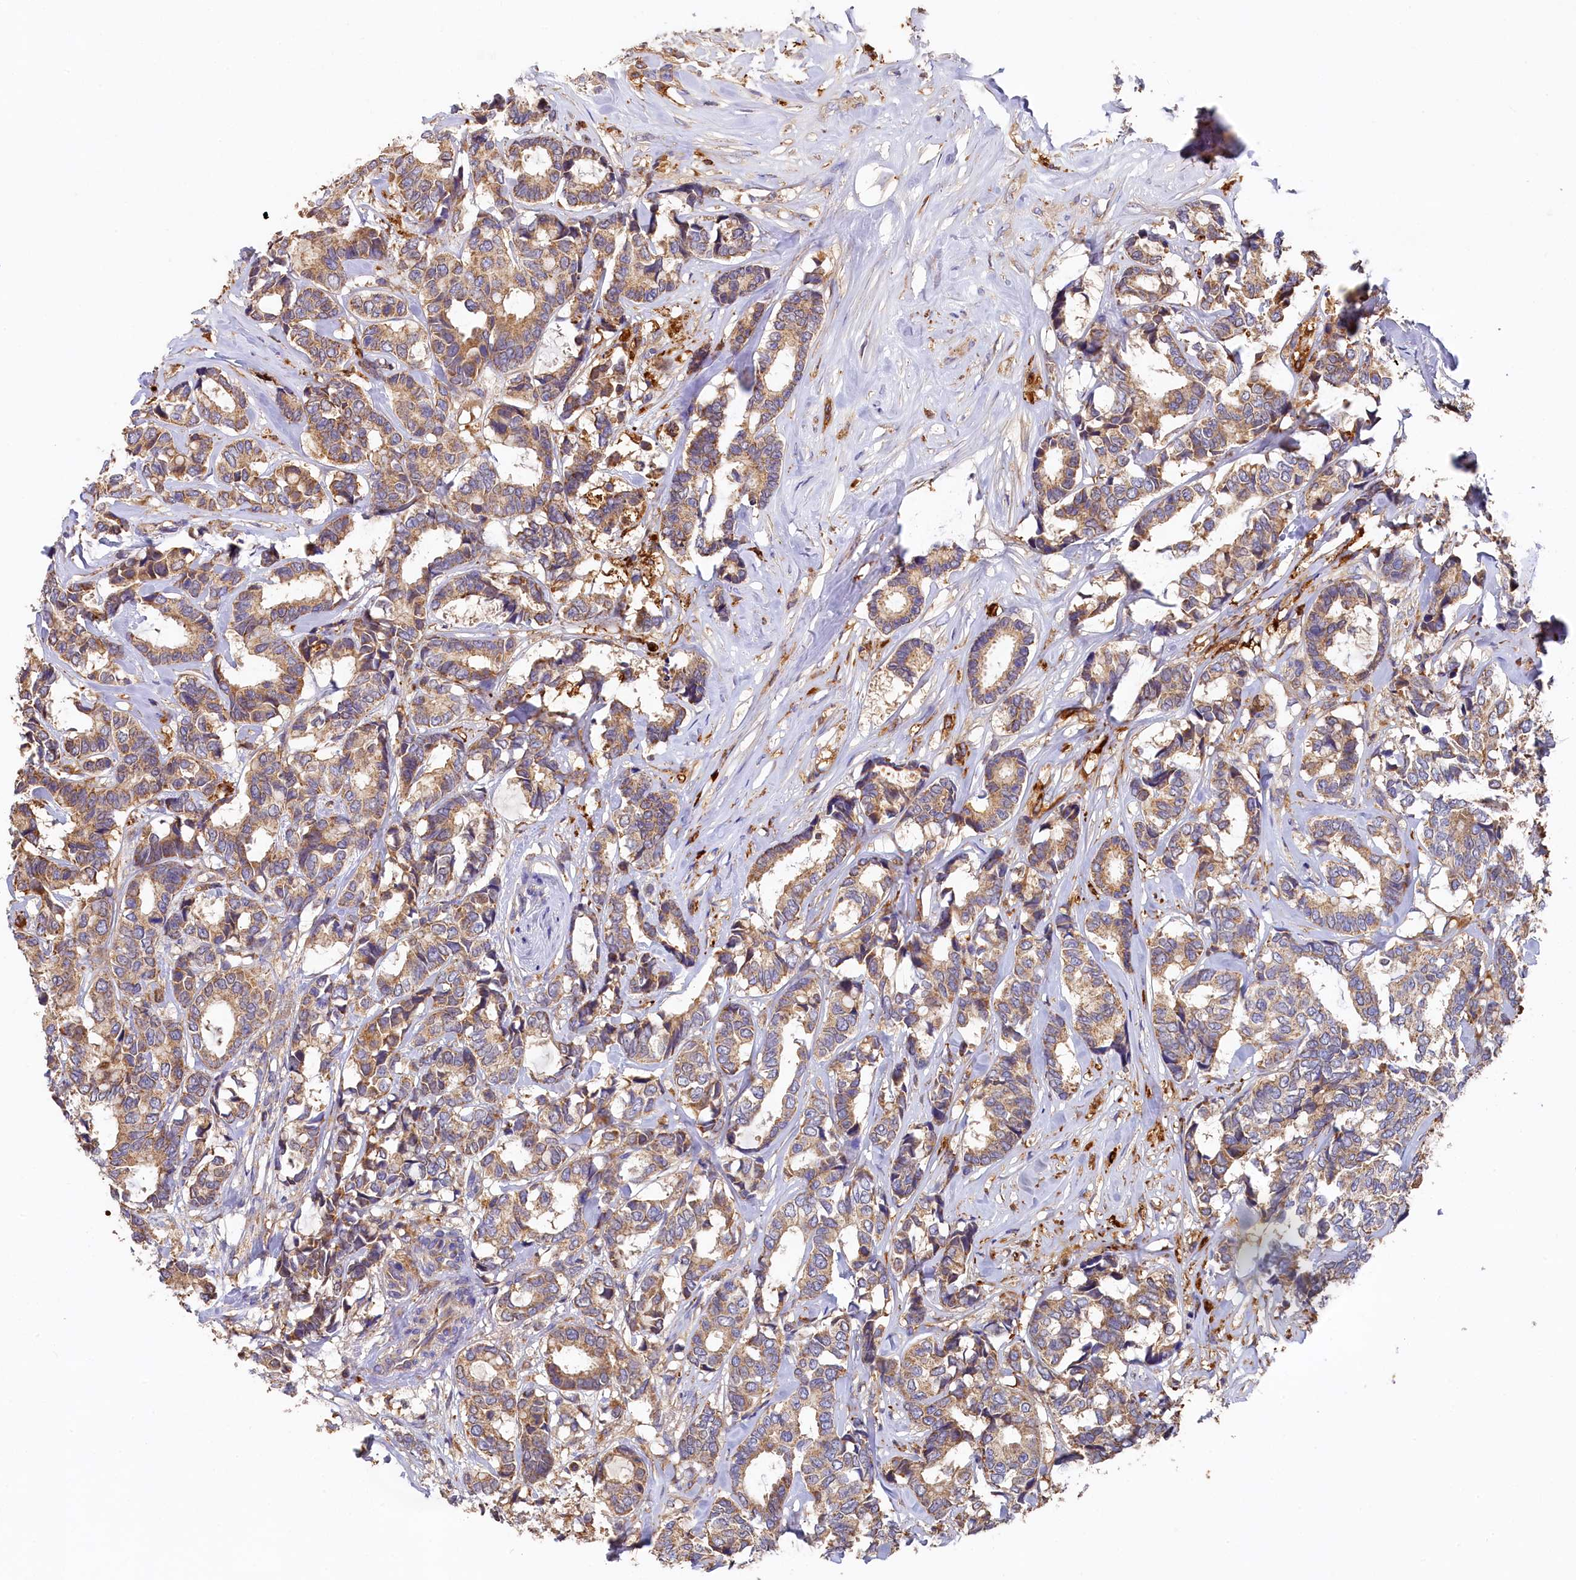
{"staining": {"intensity": "moderate", "quantity": ">75%", "location": "cytoplasmic/membranous"}, "tissue": "breast cancer", "cell_type": "Tumor cells", "image_type": "cancer", "snomed": [{"axis": "morphology", "description": "Duct carcinoma"}, {"axis": "topography", "description": "Breast"}], "caption": "Moderate cytoplasmic/membranous protein expression is seen in about >75% of tumor cells in invasive ductal carcinoma (breast).", "gene": "SEC31B", "patient": {"sex": "female", "age": 87}}